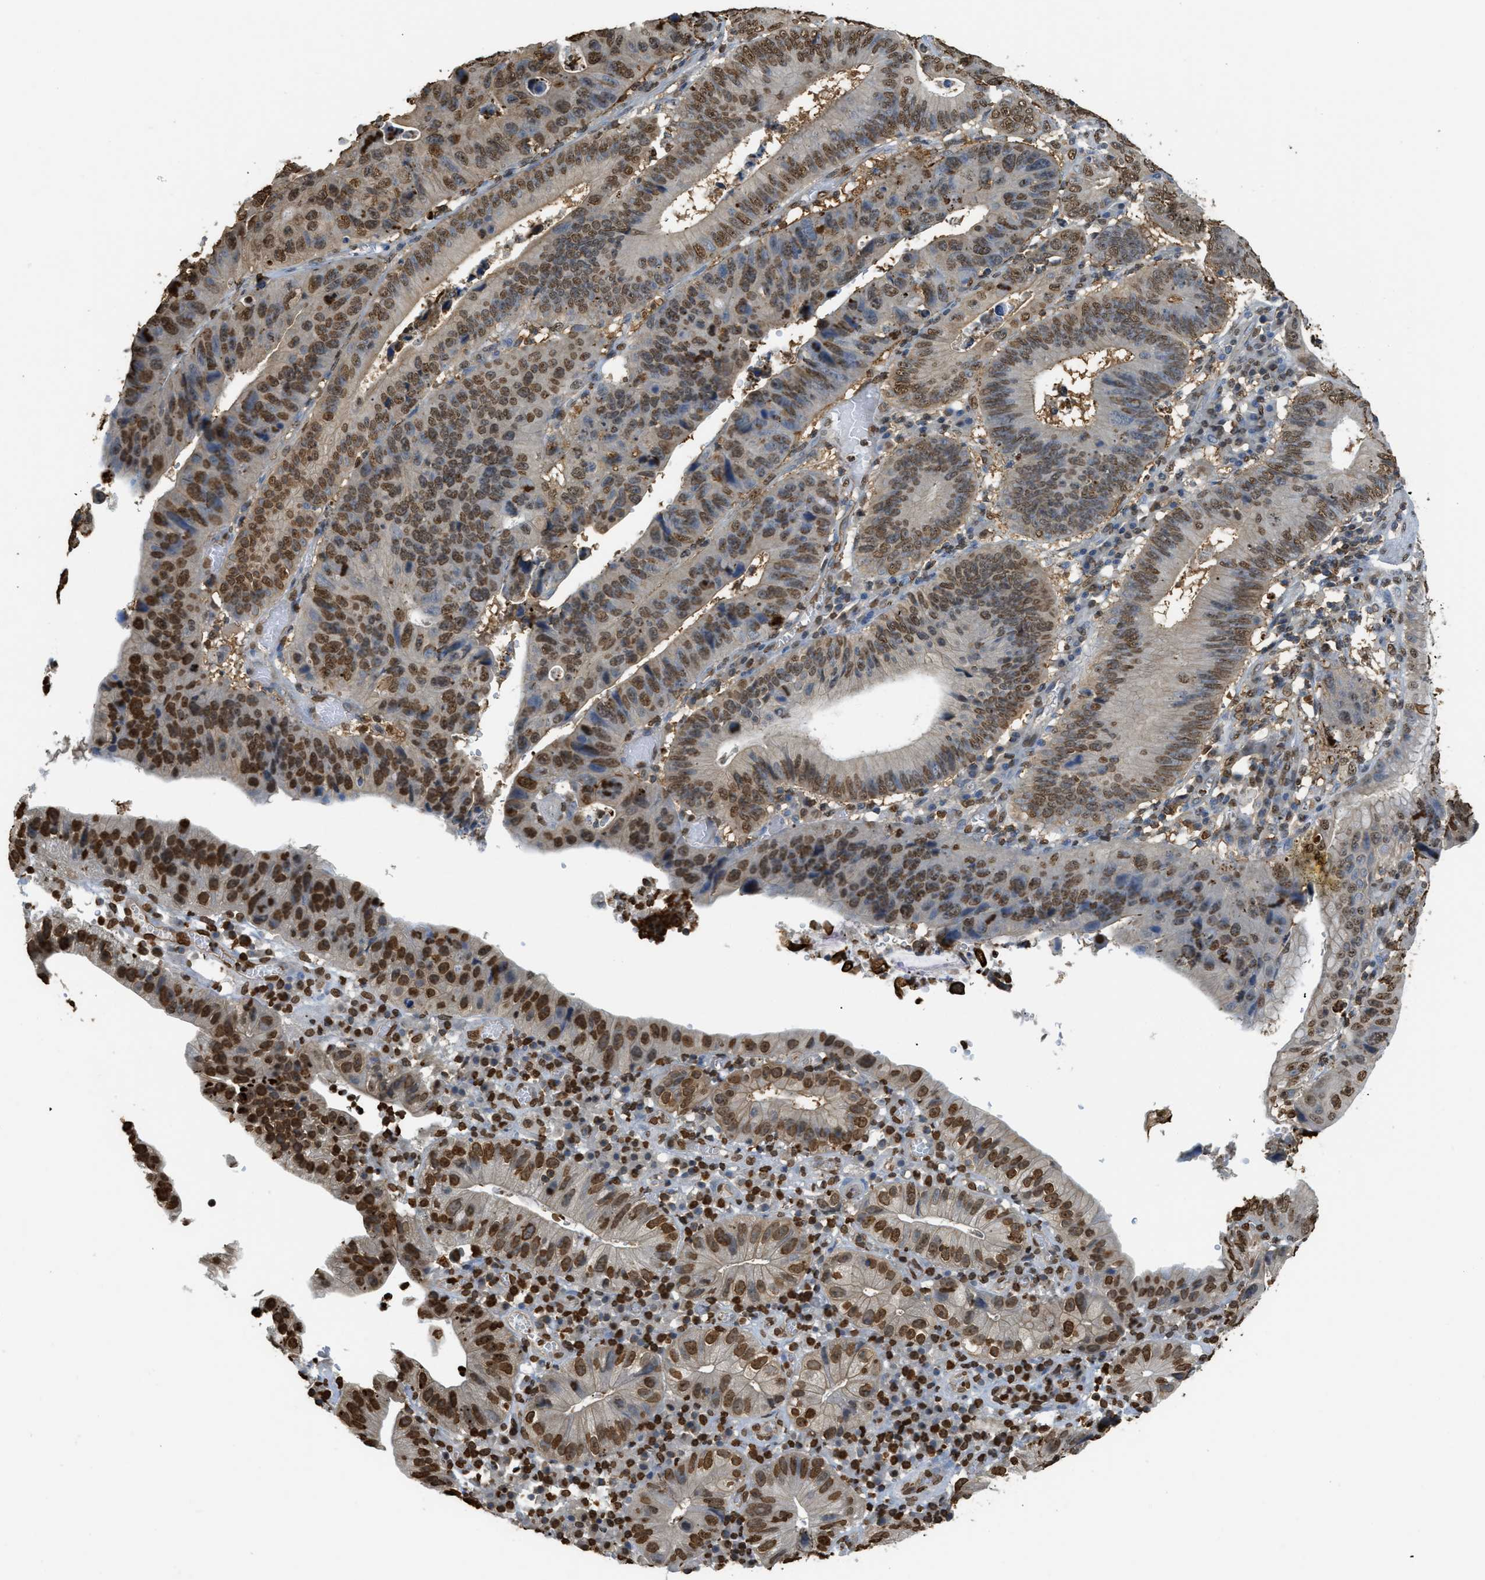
{"staining": {"intensity": "moderate", "quantity": ">75%", "location": "nuclear"}, "tissue": "stomach cancer", "cell_type": "Tumor cells", "image_type": "cancer", "snomed": [{"axis": "morphology", "description": "Adenocarcinoma, NOS"}, {"axis": "topography", "description": "Stomach"}], "caption": "Adenocarcinoma (stomach) tissue displays moderate nuclear expression in about >75% of tumor cells", "gene": "NR5A2", "patient": {"sex": "male", "age": 59}}